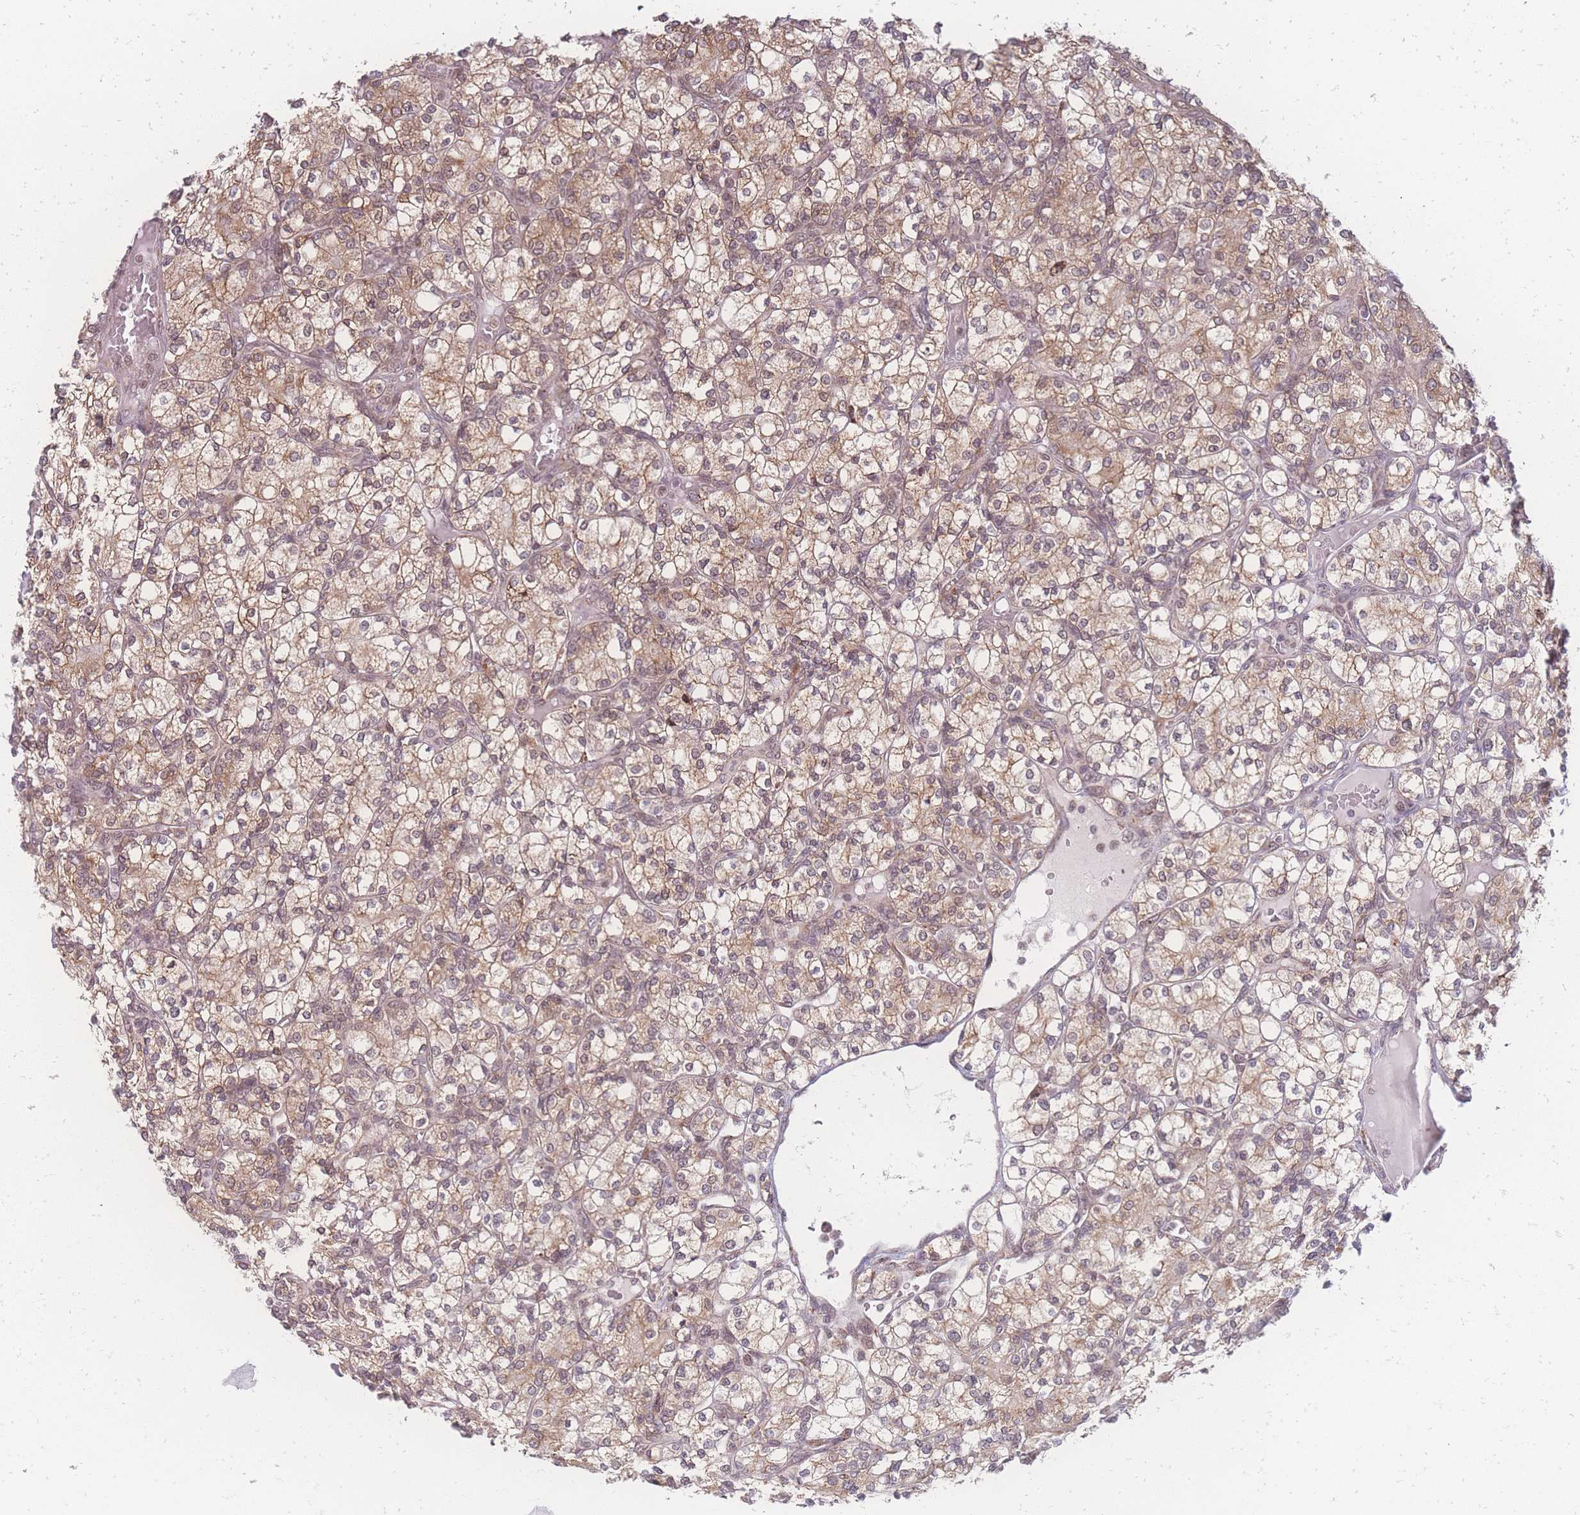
{"staining": {"intensity": "moderate", "quantity": ">75%", "location": "cytoplasmic/membranous,nuclear"}, "tissue": "renal cancer", "cell_type": "Tumor cells", "image_type": "cancer", "snomed": [{"axis": "morphology", "description": "Adenocarcinoma, NOS"}, {"axis": "topography", "description": "Kidney"}], "caption": "Renal cancer was stained to show a protein in brown. There is medium levels of moderate cytoplasmic/membranous and nuclear positivity in about >75% of tumor cells.", "gene": "ZC3H13", "patient": {"sex": "male", "age": 77}}